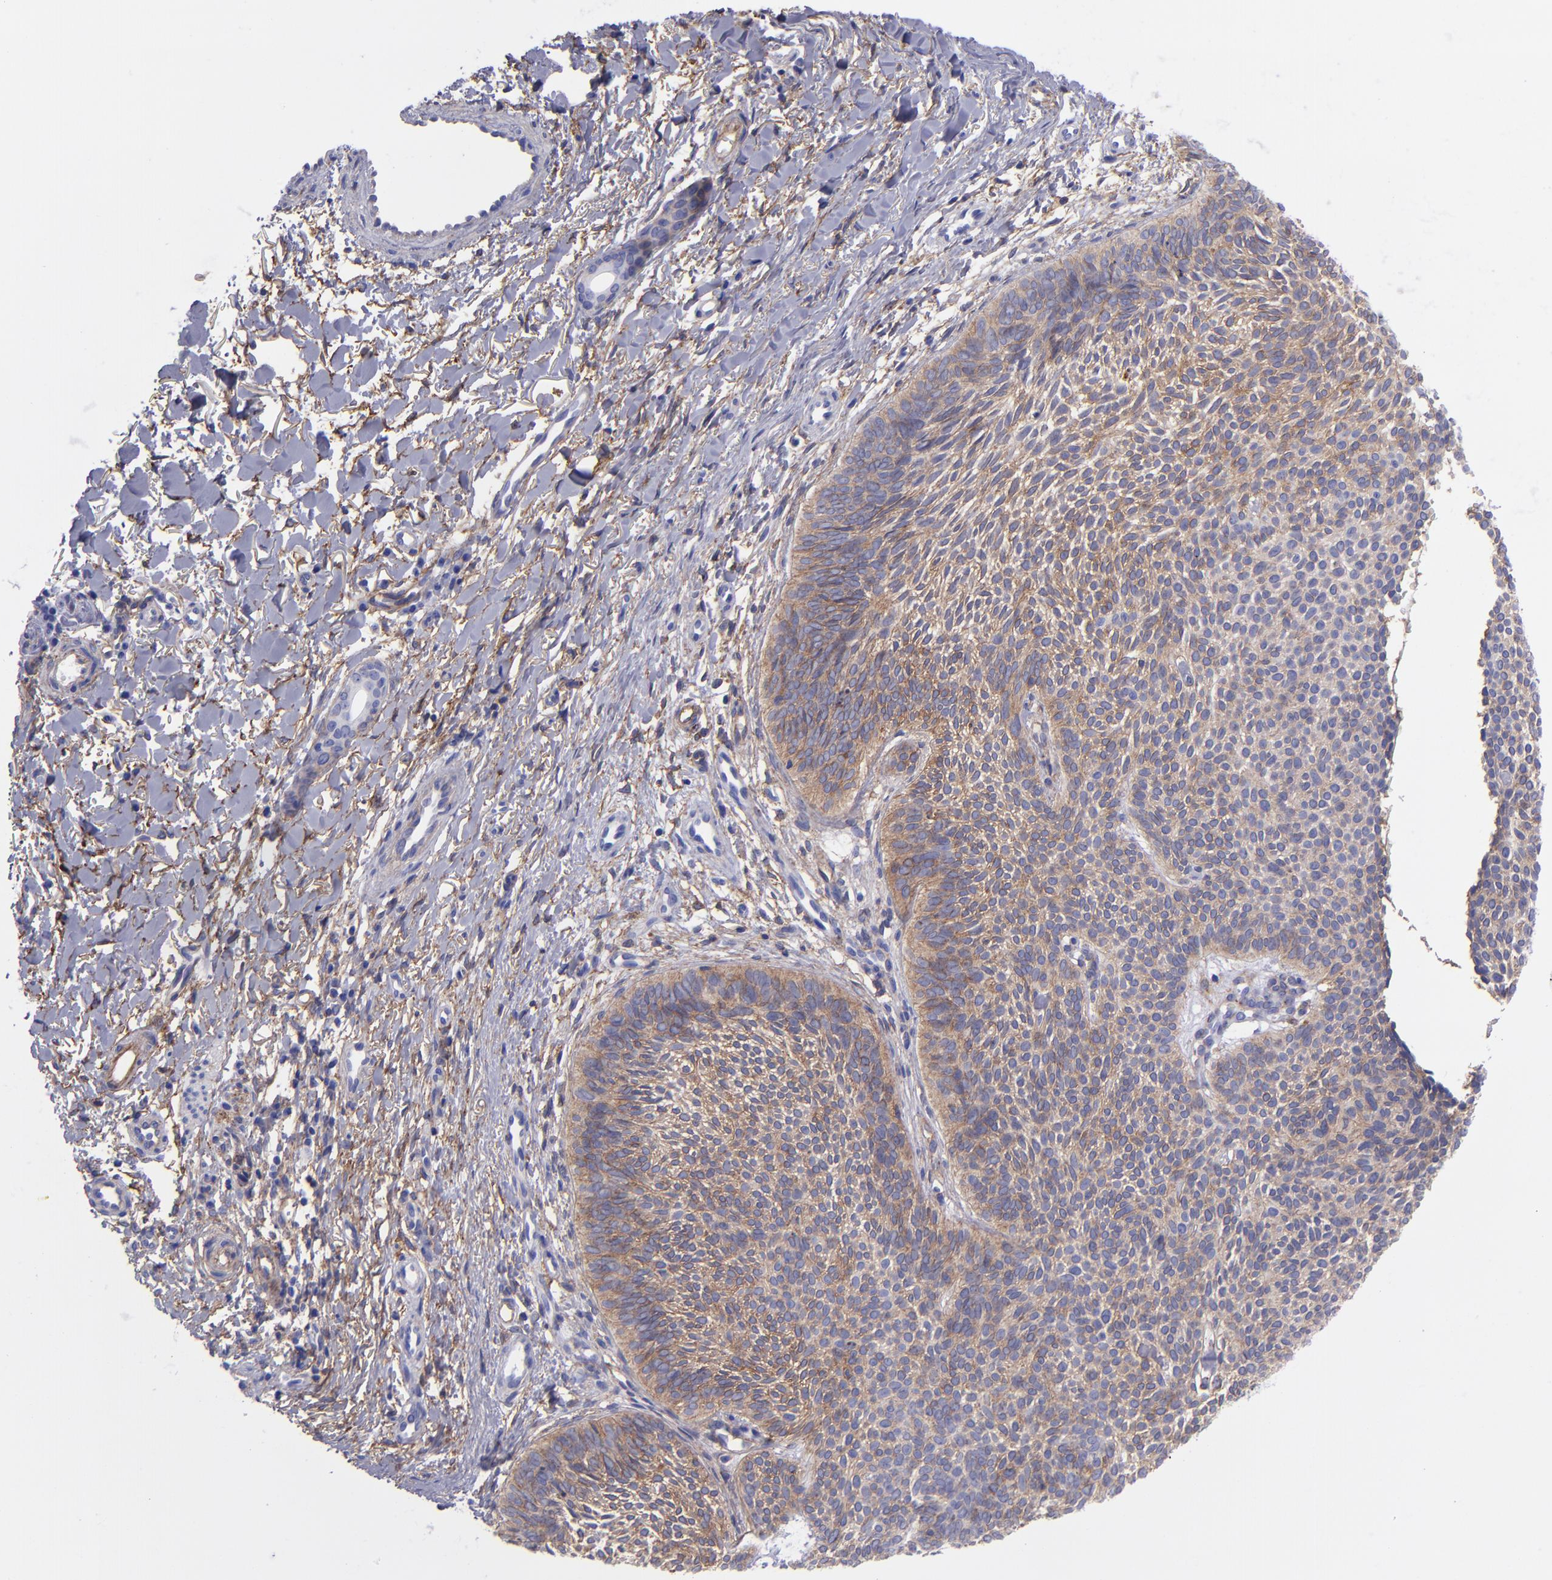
{"staining": {"intensity": "weak", "quantity": ">75%", "location": "cytoplasmic/membranous"}, "tissue": "skin cancer", "cell_type": "Tumor cells", "image_type": "cancer", "snomed": [{"axis": "morphology", "description": "Basal cell carcinoma"}, {"axis": "topography", "description": "Skin"}], "caption": "Protein analysis of basal cell carcinoma (skin) tissue displays weak cytoplasmic/membranous staining in approximately >75% of tumor cells.", "gene": "ITGAV", "patient": {"sex": "male", "age": 84}}